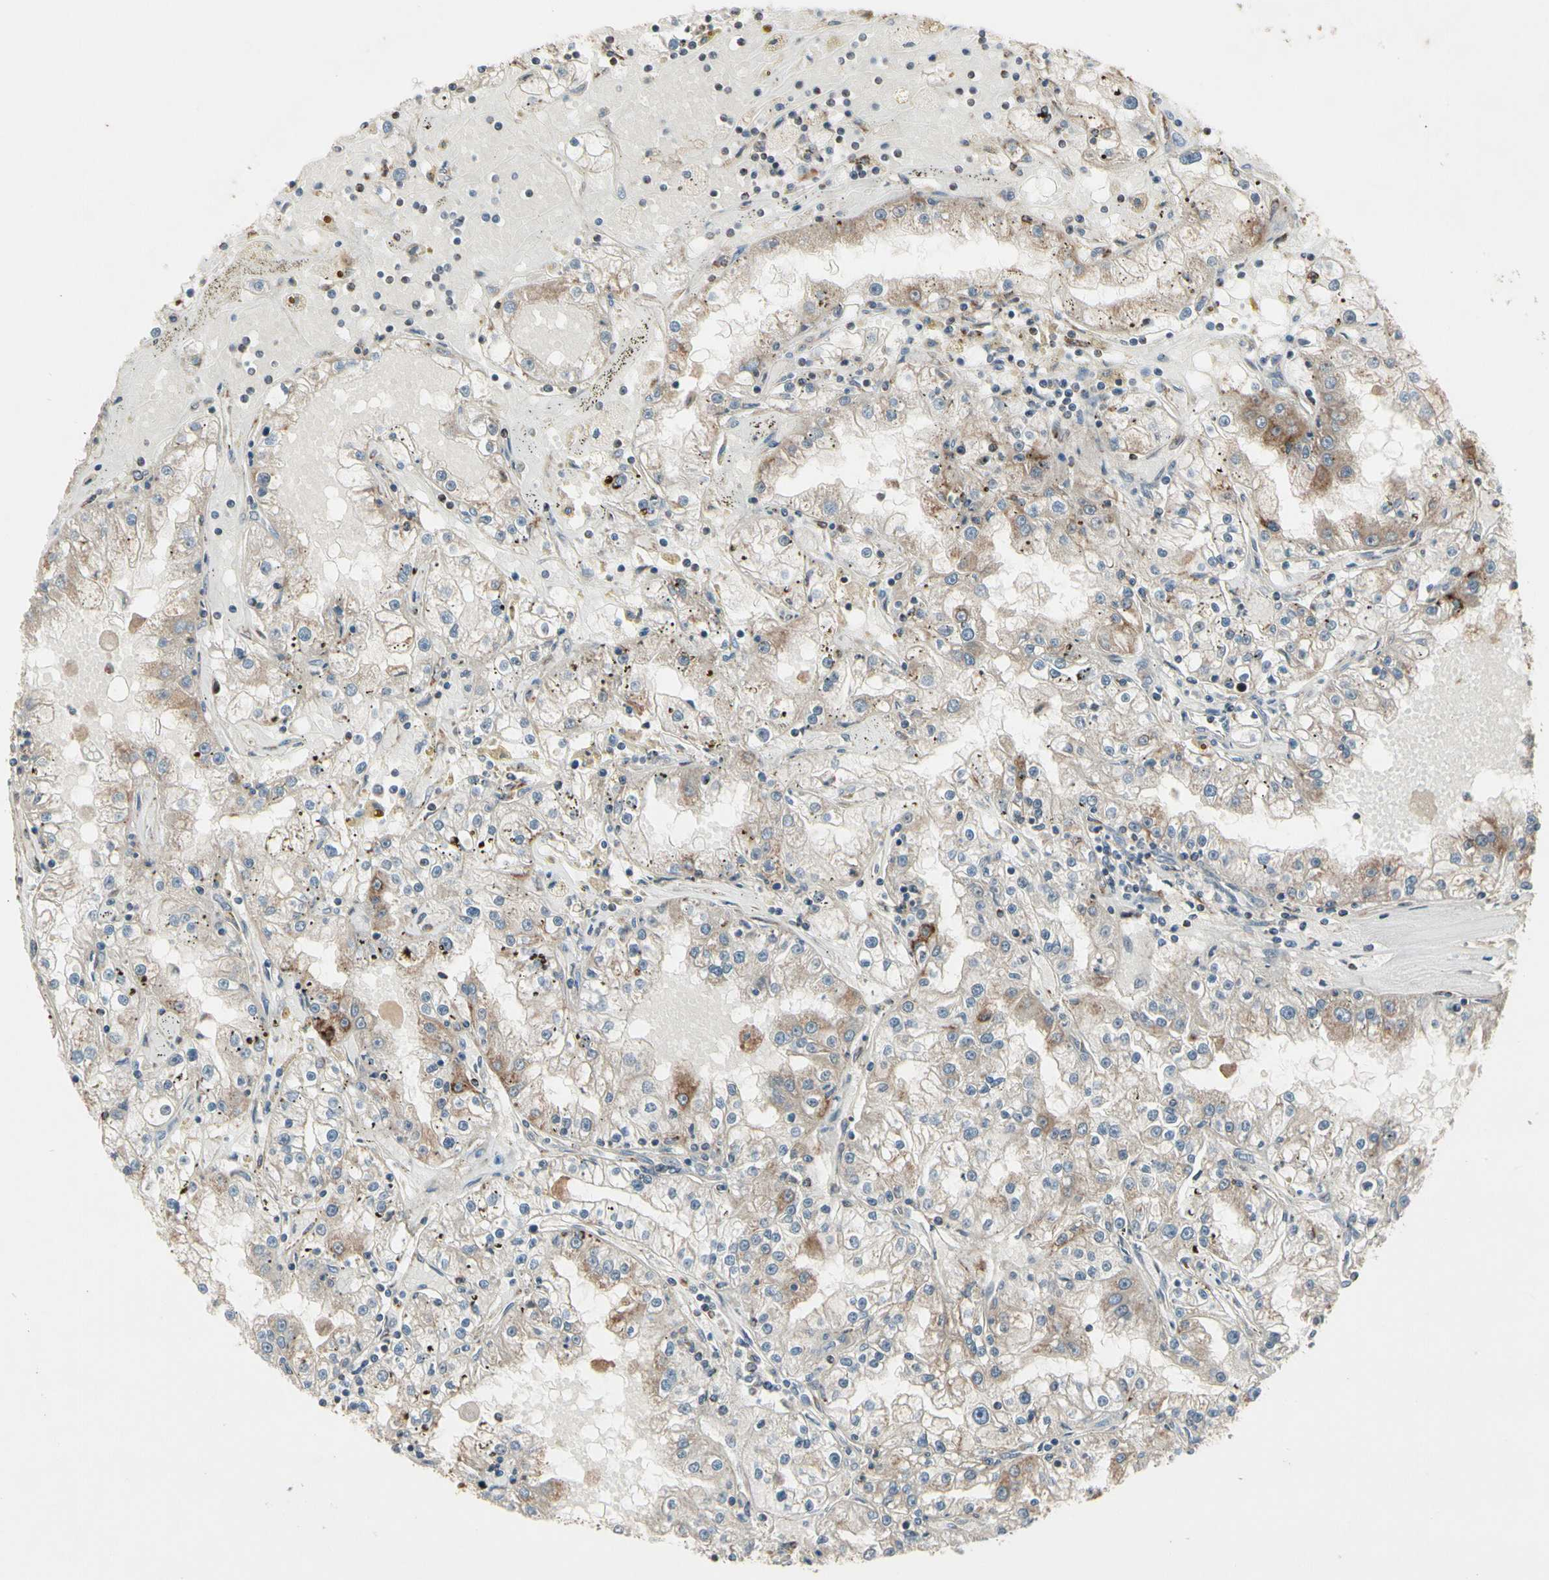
{"staining": {"intensity": "weak", "quantity": ">75%", "location": "cytoplasmic/membranous"}, "tissue": "renal cancer", "cell_type": "Tumor cells", "image_type": "cancer", "snomed": [{"axis": "morphology", "description": "Adenocarcinoma, NOS"}, {"axis": "topography", "description": "Kidney"}], "caption": "Immunohistochemical staining of renal cancer (adenocarcinoma) exhibits low levels of weak cytoplasmic/membranous protein positivity in approximately >75% of tumor cells. (brown staining indicates protein expression, while blue staining denotes nuclei).", "gene": "CPT1A", "patient": {"sex": "male", "age": 56}}